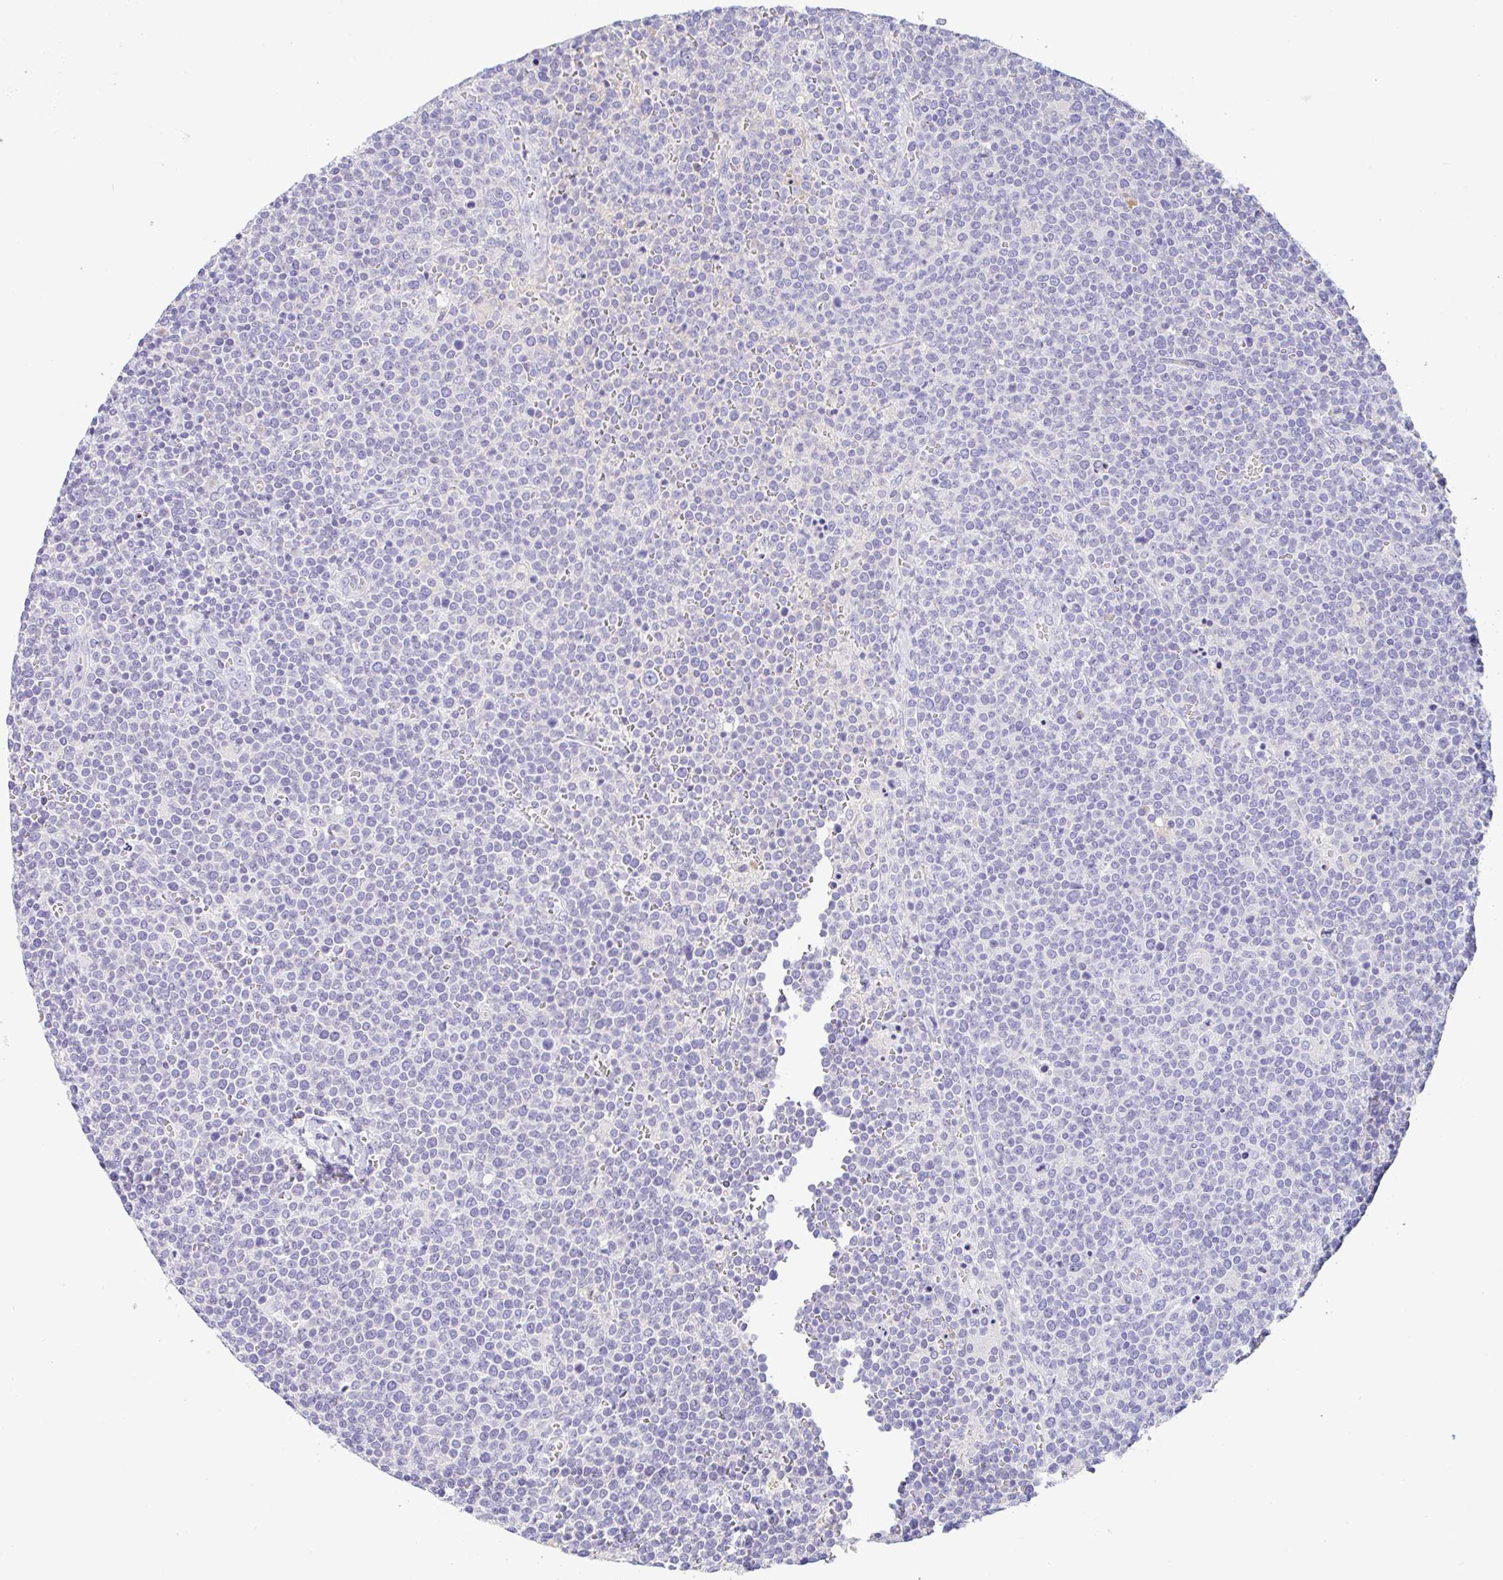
{"staining": {"intensity": "negative", "quantity": "none", "location": "none"}, "tissue": "lymphoma", "cell_type": "Tumor cells", "image_type": "cancer", "snomed": [{"axis": "morphology", "description": "Malignant lymphoma, non-Hodgkin's type, High grade"}, {"axis": "topography", "description": "Lymph node"}], "caption": "Protein analysis of lymphoma reveals no significant staining in tumor cells.", "gene": "SERPINE3", "patient": {"sex": "male", "age": 61}}